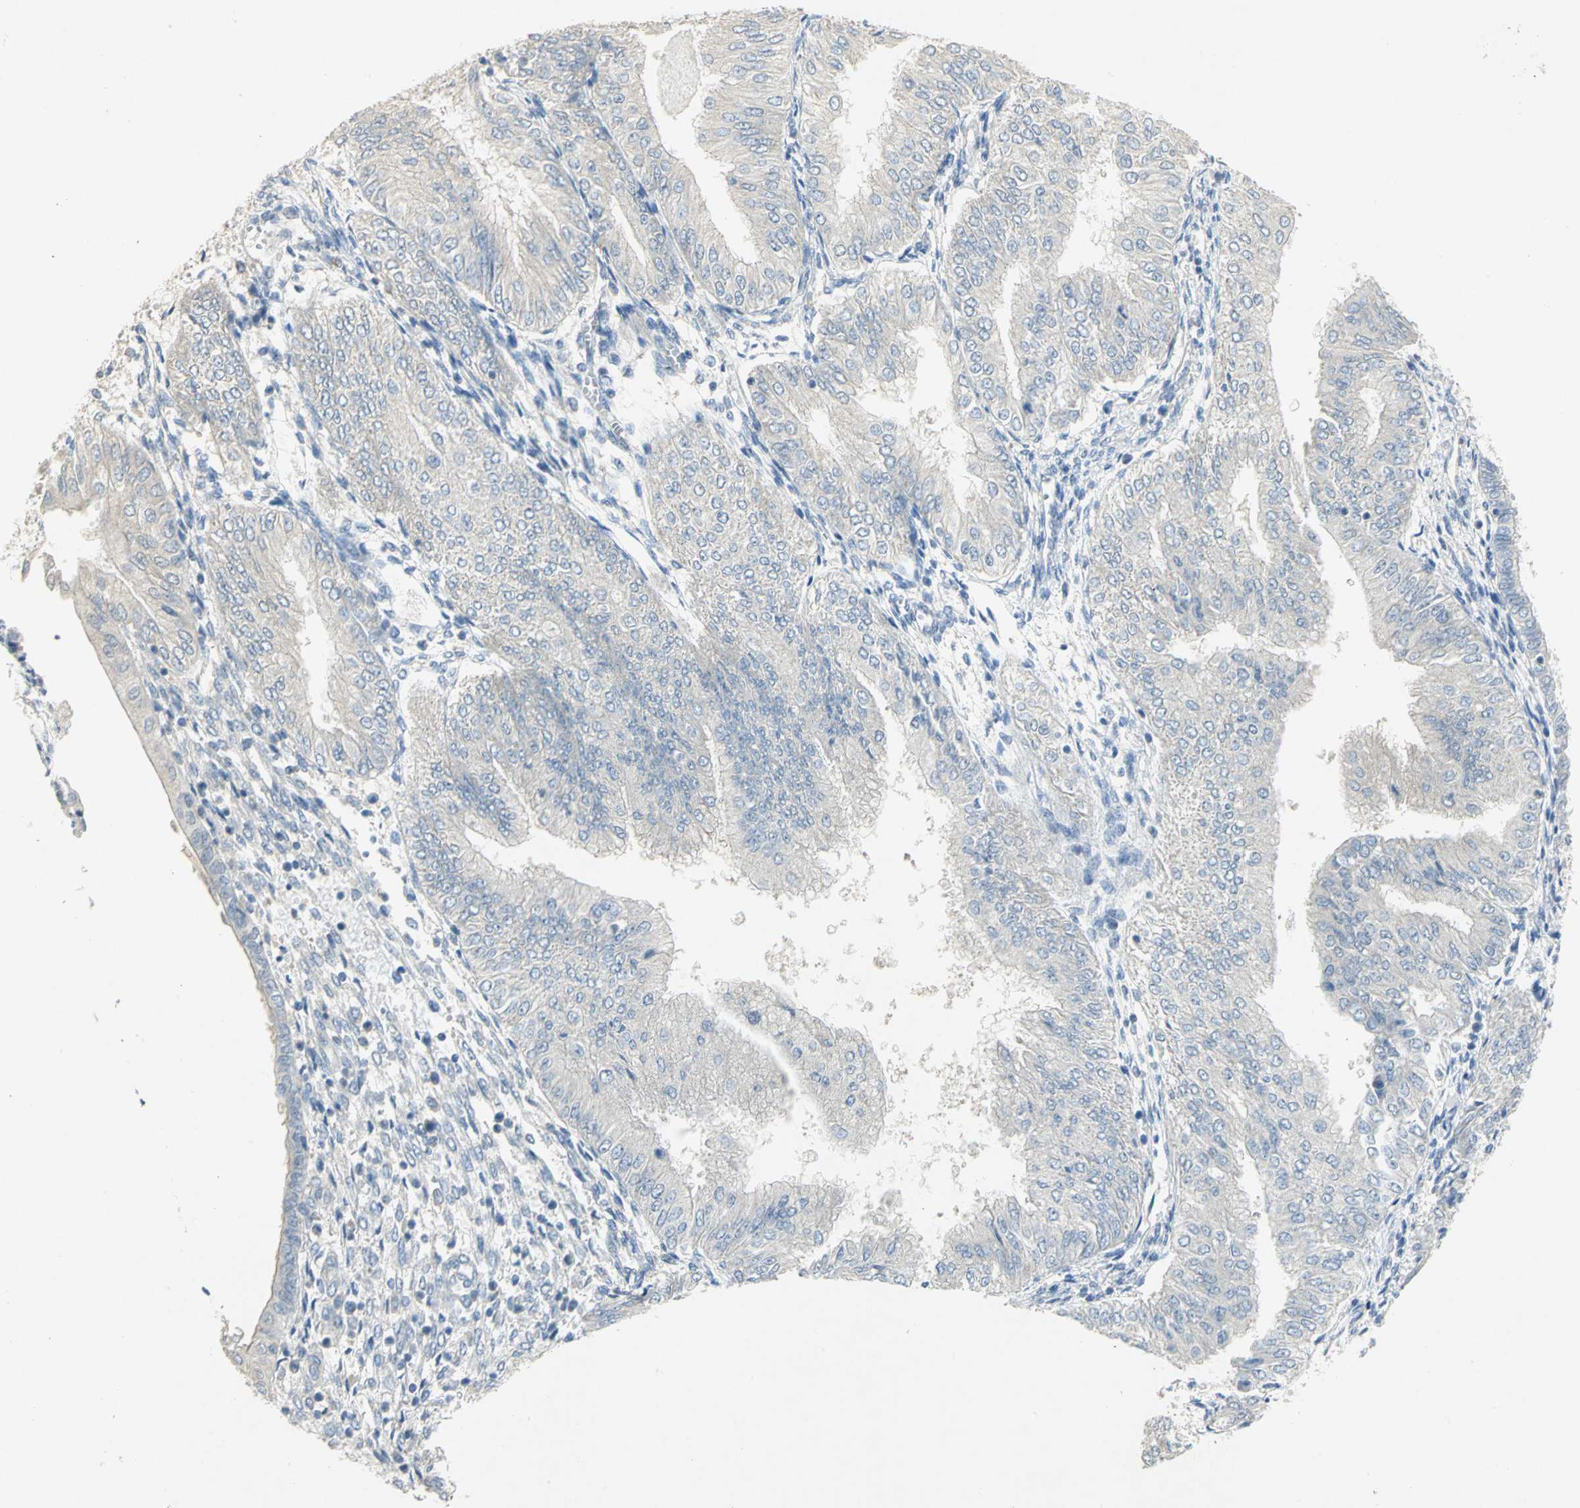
{"staining": {"intensity": "negative", "quantity": "none", "location": "none"}, "tissue": "endometrial cancer", "cell_type": "Tumor cells", "image_type": "cancer", "snomed": [{"axis": "morphology", "description": "Adenocarcinoma, NOS"}, {"axis": "topography", "description": "Endometrium"}], "caption": "The histopathology image exhibits no significant positivity in tumor cells of endometrial cancer.", "gene": "PPIA", "patient": {"sex": "female", "age": 53}}